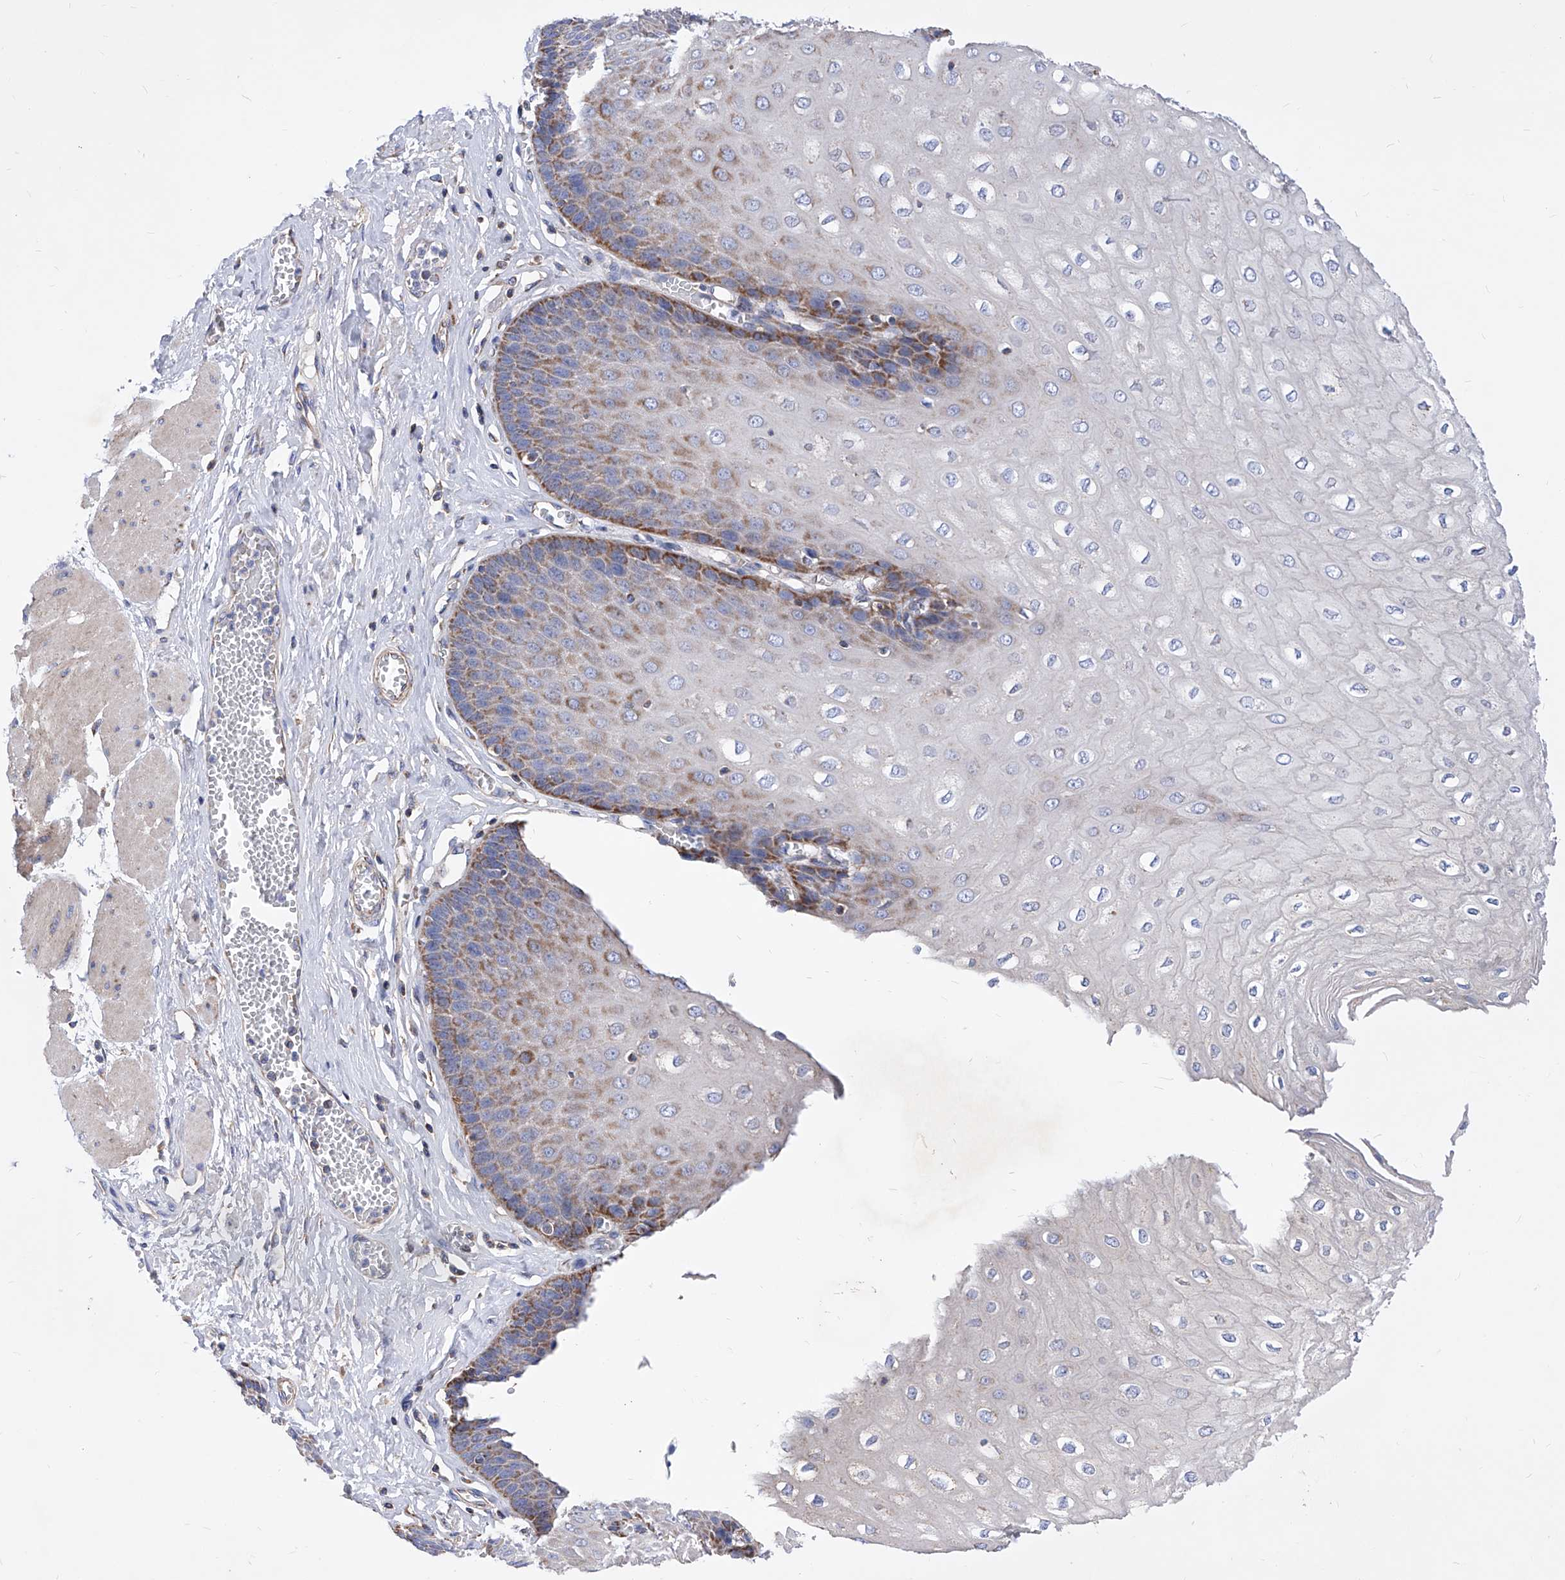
{"staining": {"intensity": "moderate", "quantity": "25%-75%", "location": "cytoplasmic/membranous"}, "tissue": "esophagus", "cell_type": "Squamous epithelial cells", "image_type": "normal", "snomed": [{"axis": "morphology", "description": "Normal tissue, NOS"}, {"axis": "topography", "description": "Esophagus"}], "caption": "Protein expression analysis of normal human esophagus reveals moderate cytoplasmic/membranous expression in approximately 25%-75% of squamous epithelial cells. Nuclei are stained in blue.", "gene": "HRNR", "patient": {"sex": "male", "age": 60}}